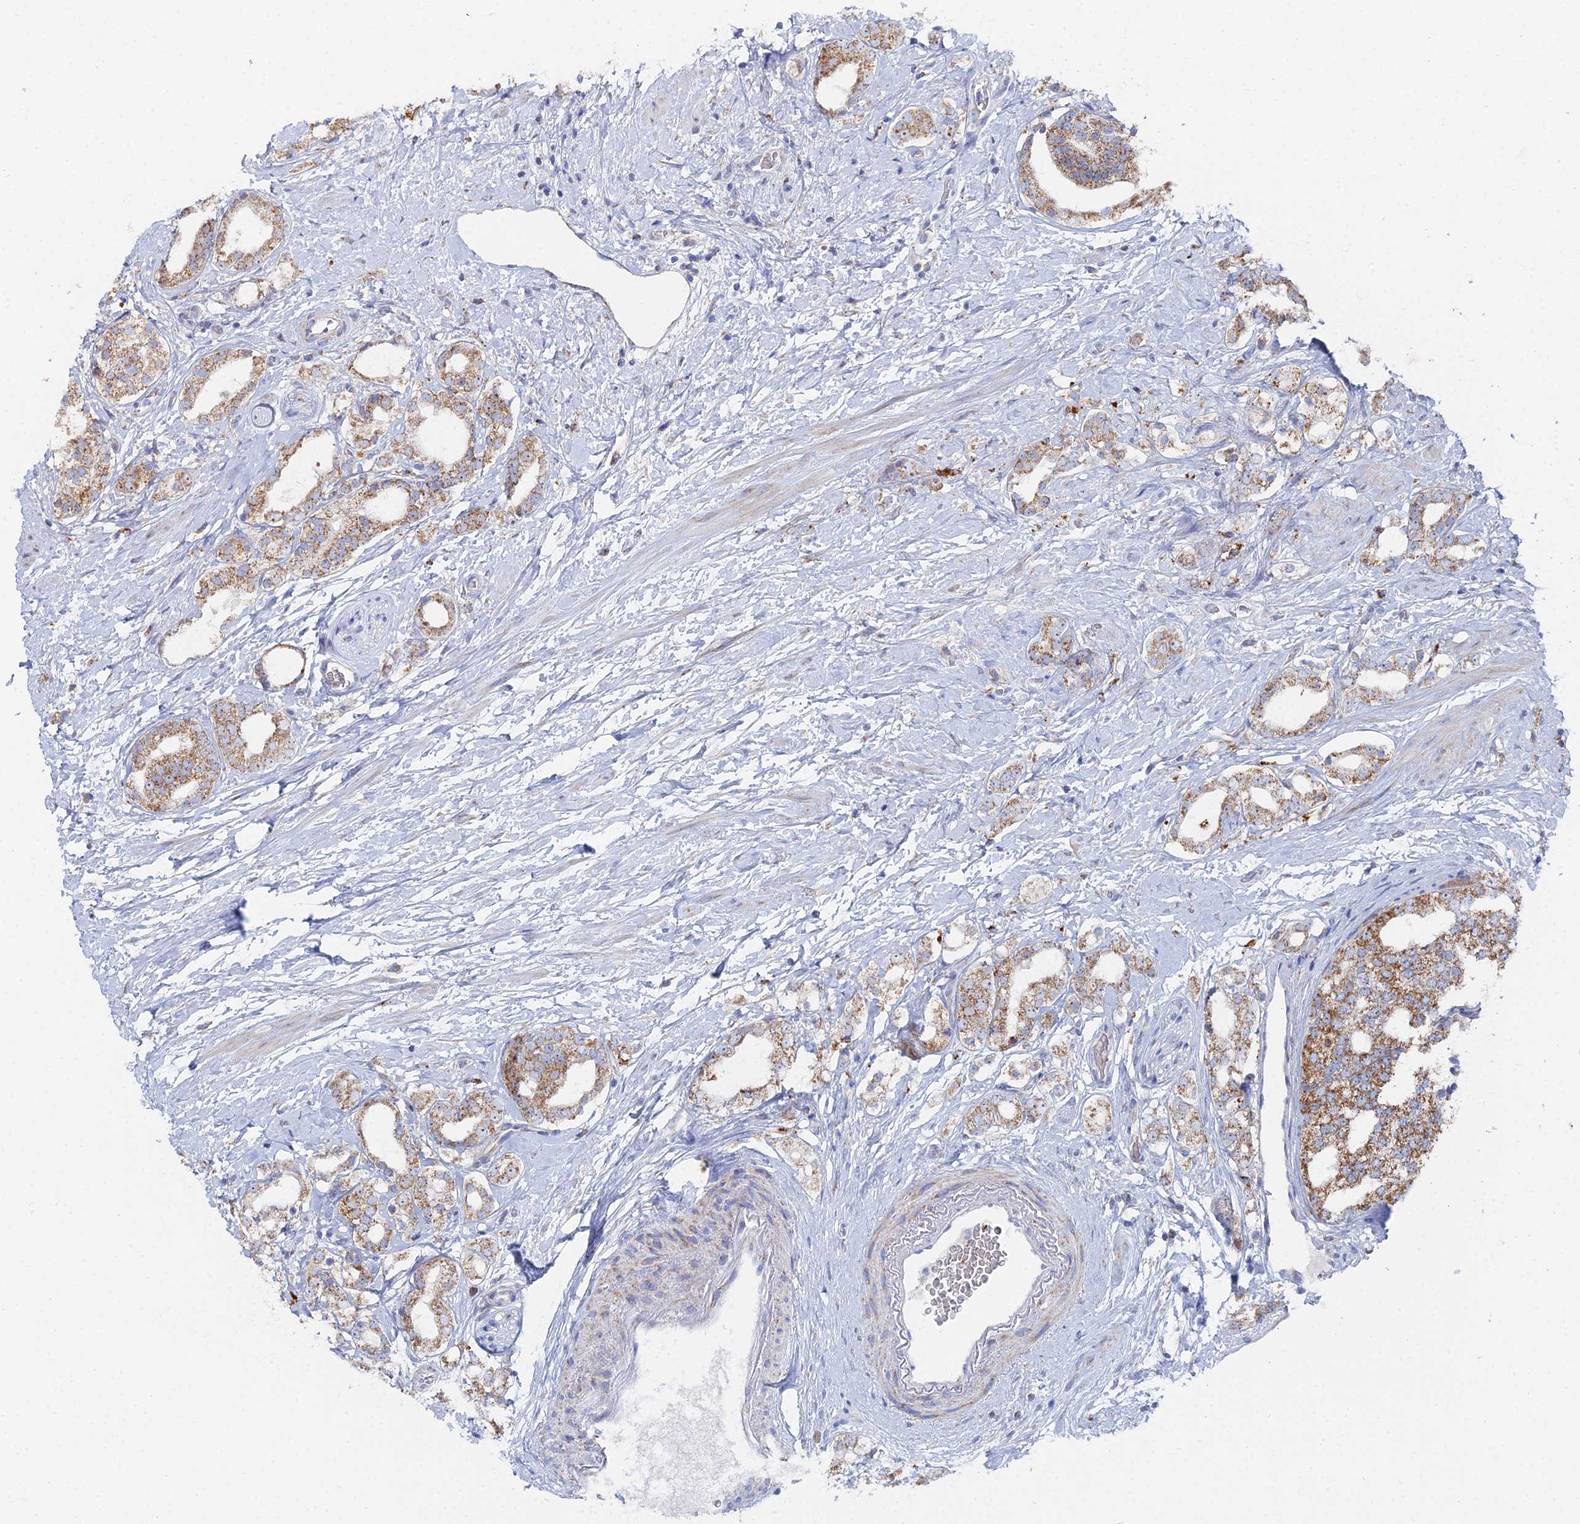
{"staining": {"intensity": "moderate", "quantity": ">75%", "location": "cytoplasmic/membranous"}, "tissue": "prostate cancer", "cell_type": "Tumor cells", "image_type": "cancer", "snomed": [{"axis": "morphology", "description": "Adenocarcinoma, High grade"}, {"axis": "topography", "description": "Prostate"}], "caption": "High-grade adenocarcinoma (prostate) stained for a protein (brown) demonstrates moderate cytoplasmic/membranous positive staining in about >75% of tumor cells.", "gene": "MPC1", "patient": {"sex": "male", "age": 64}}